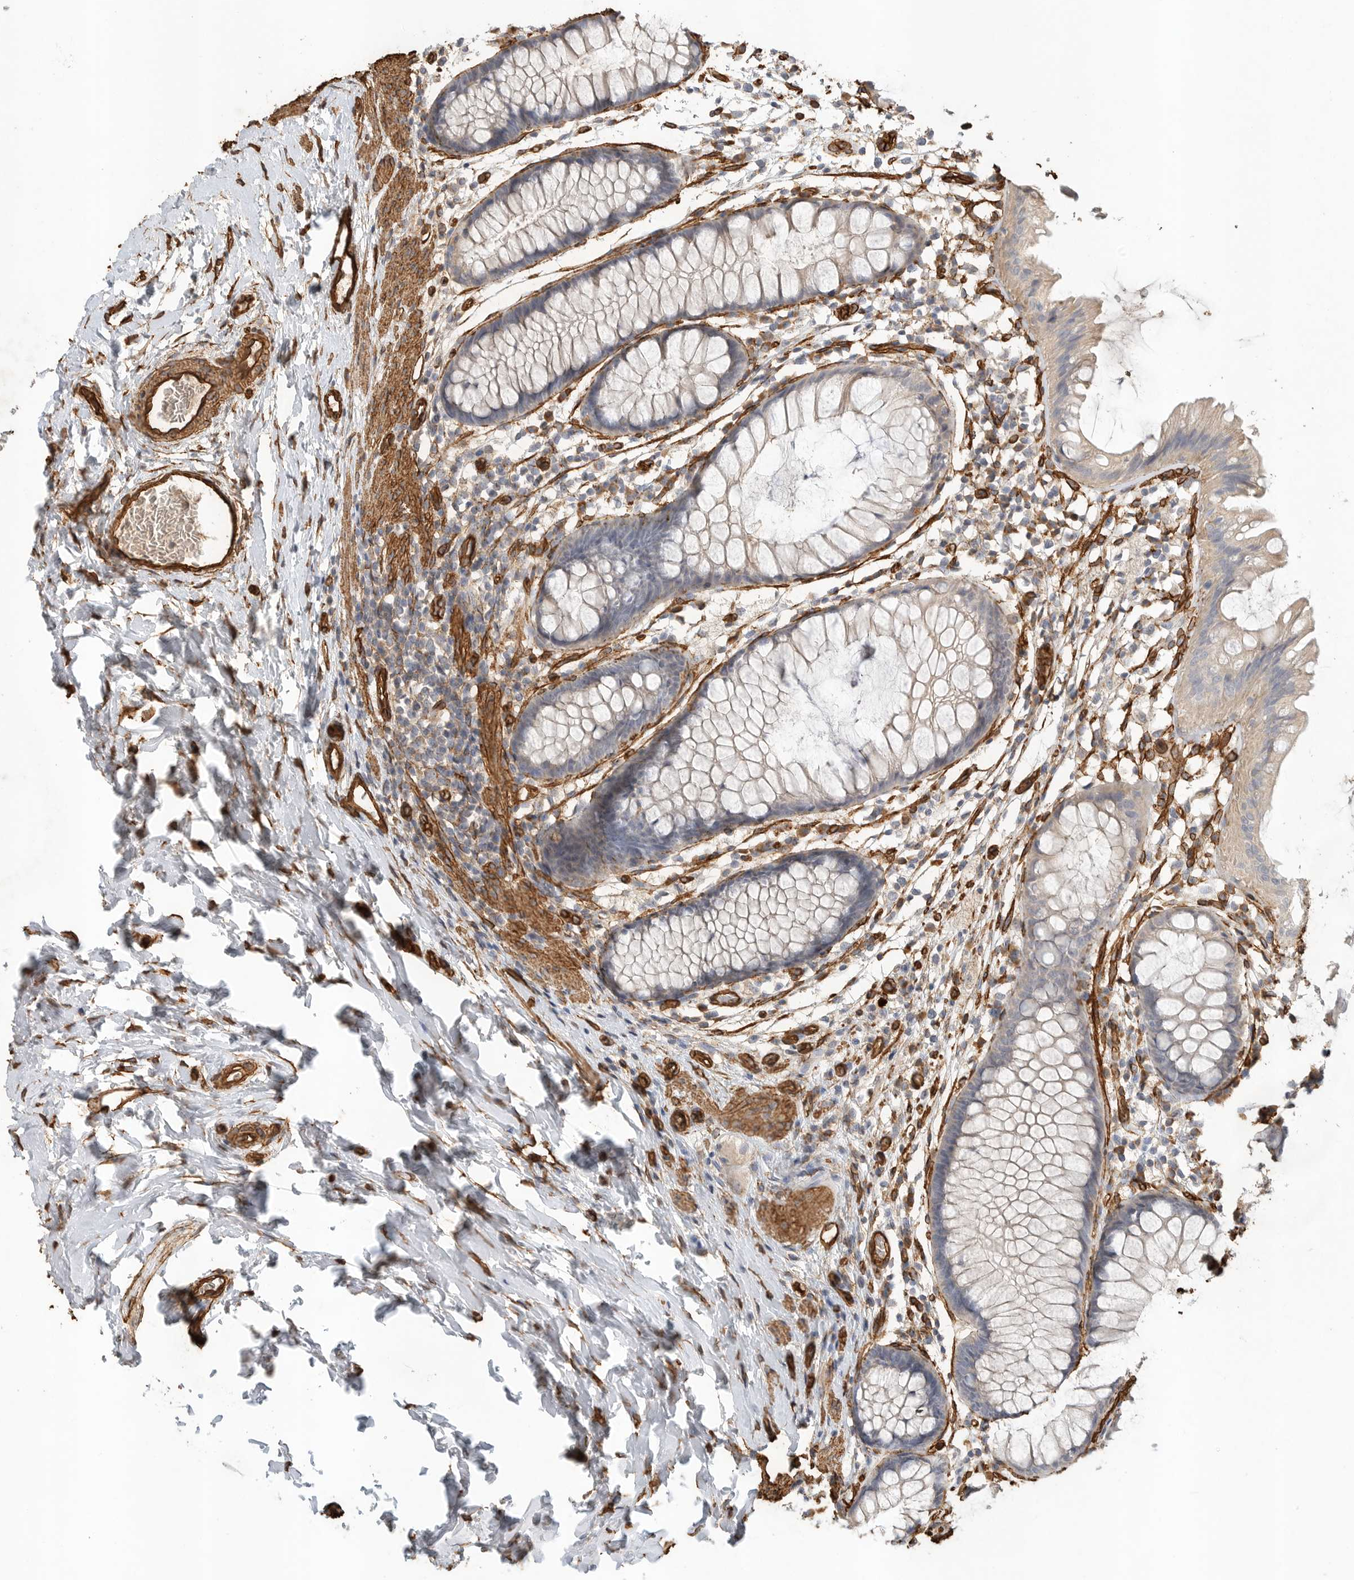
{"staining": {"intensity": "strong", "quantity": ">75%", "location": "cytoplasmic/membranous"}, "tissue": "colon", "cell_type": "Endothelial cells", "image_type": "normal", "snomed": [{"axis": "morphology", "description": "Normal tissue, NOS"}, {"axis": "topography", "description": "Colon"}], "caption": "The photomicrograph shows immunohistochemical staining of benign colon. There is strong cytoplasmic/membranous staining is present in approximately >75% of endothelial cells.", "gene": "JMJD4", "patient": {"sex": "female", "age": 62}}